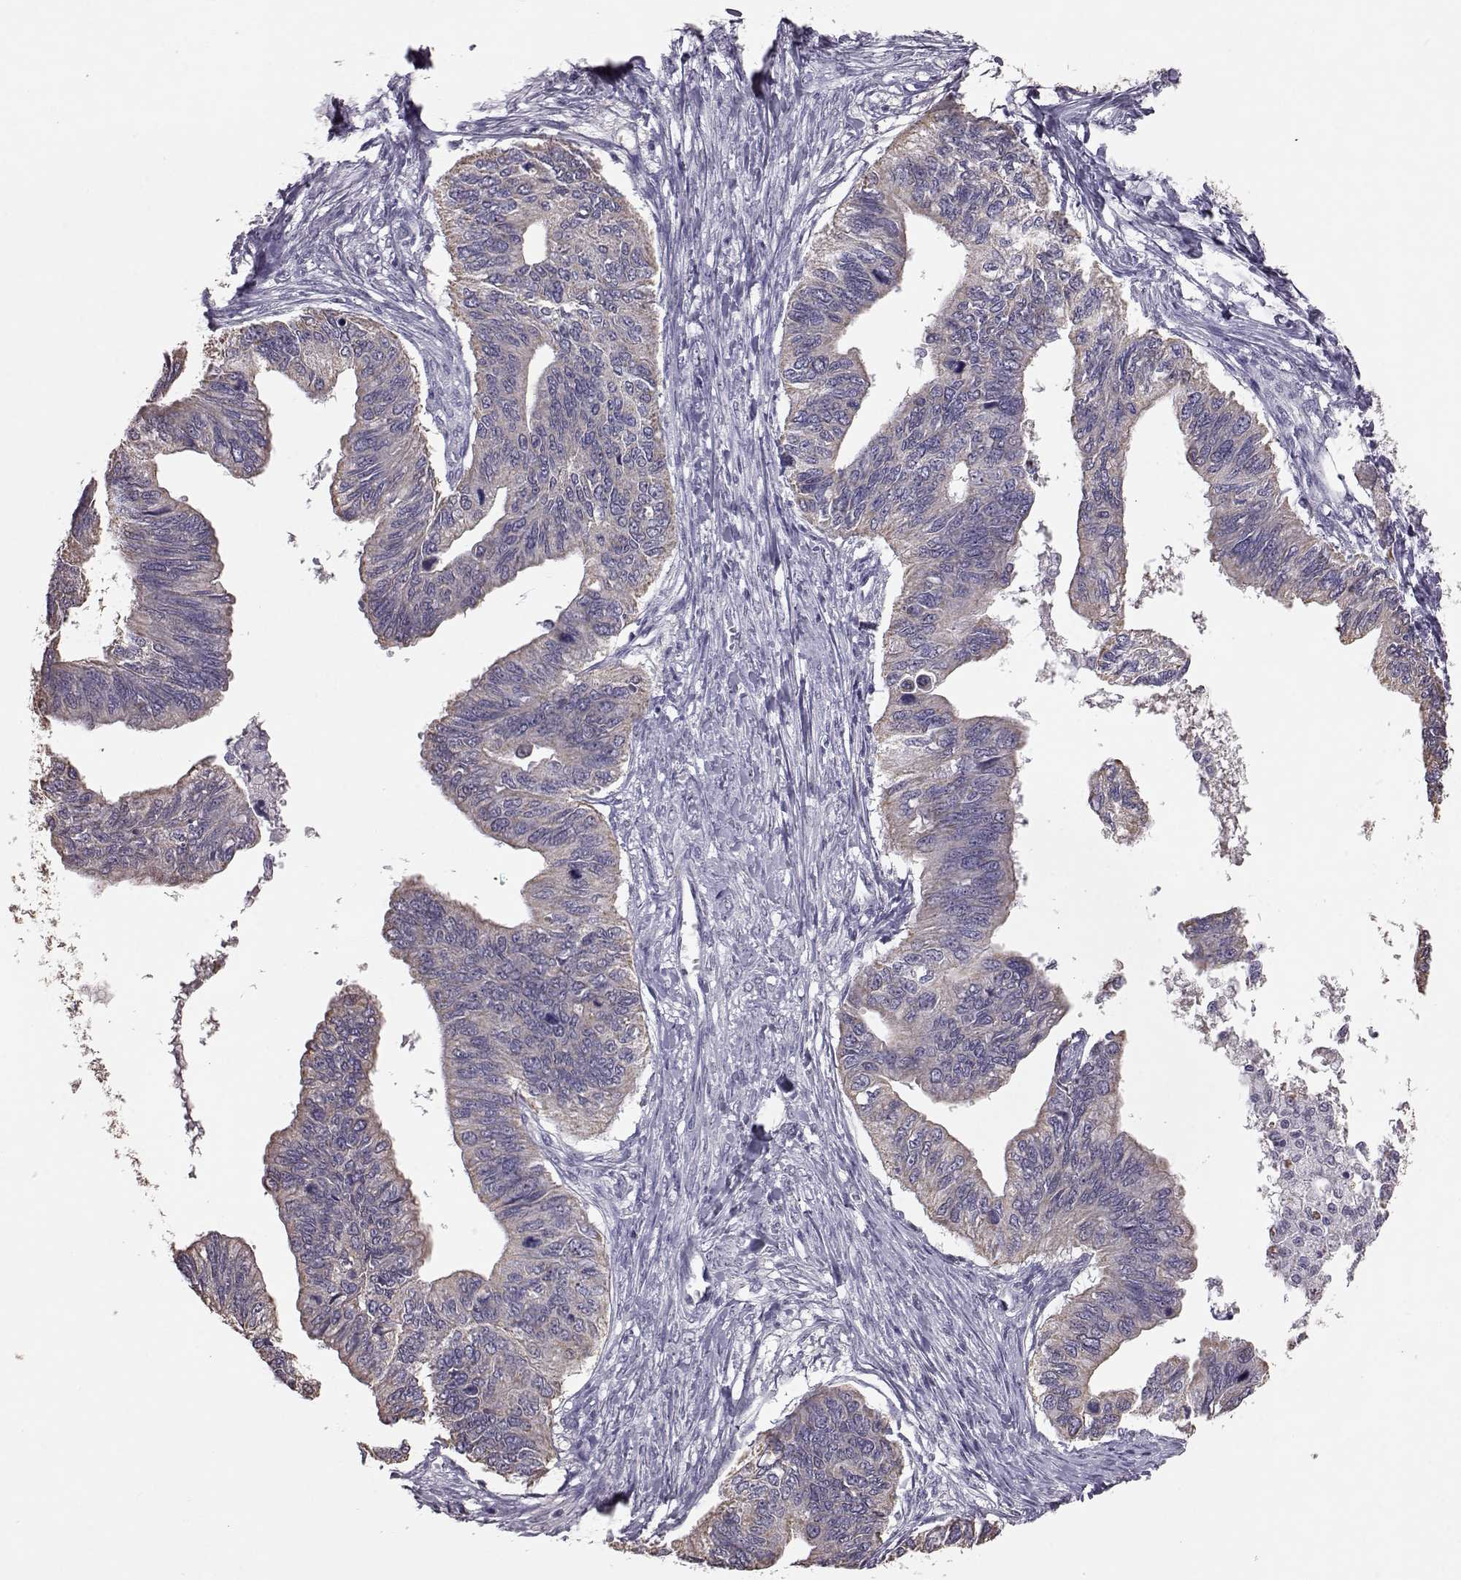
{"staining": {"intensity": "negative", "quantity": "none", "location": "none"}, "tissue": "ovarian cancer", "cell_type": "Tumor cells", "image_type": "cancer", "snomed": [{"axis": "morphology", "description": "Cystadenocarcinoma, mucinous, NOS"}, {"axis": "topography", "description": "Ovary"}], "caption": "IHC image of neoplastic tissue: ovarian cancer stained with DAB (3,3'-diaminobenzidine) exhibits no significant protein positivity in tumor cells.", "gene": "ALDH3A1", "patient": {"sex": "female", "age": 76}}